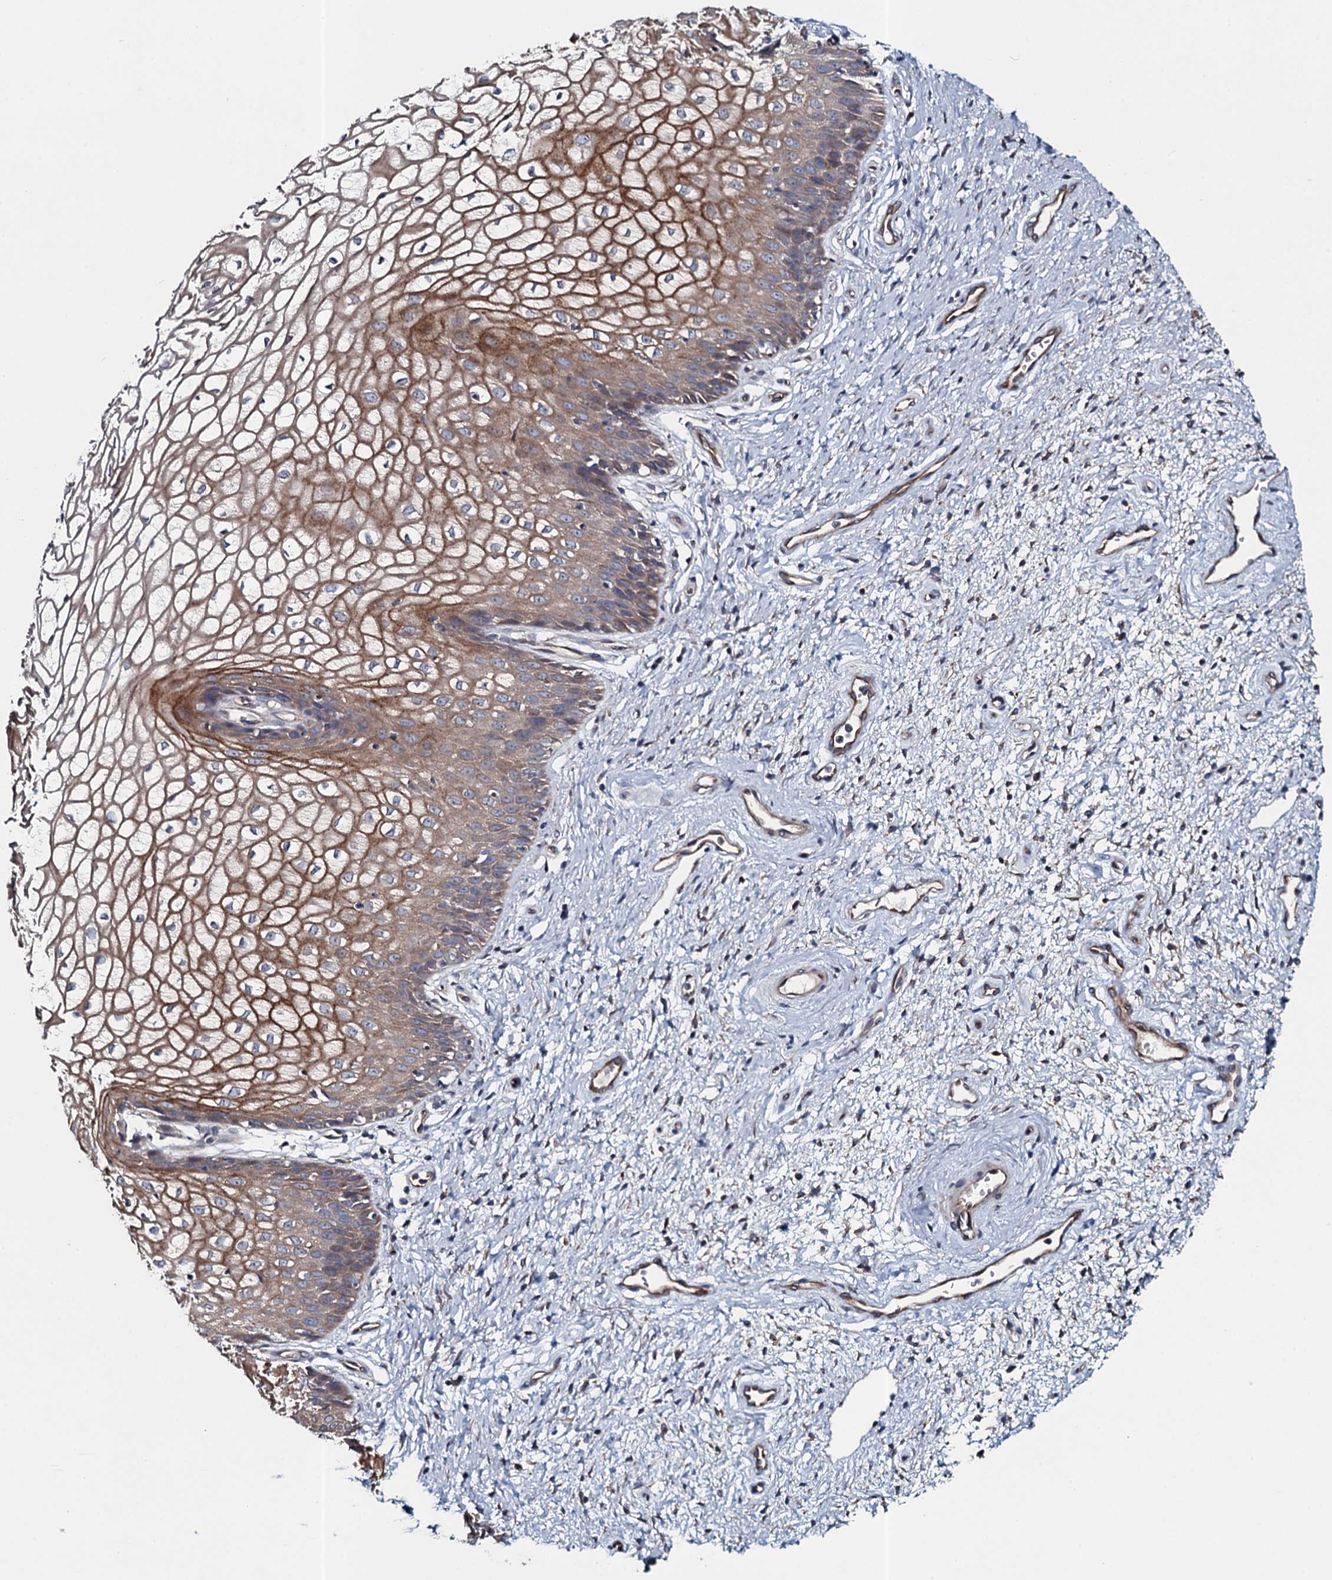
{"staining": {"intensity": "moderate", "quantity": ">75%", "location": "cytoplasmic/membranous"}, "tissue": "vagina", "cell_type": "Squamous epithelial cells", "image_type": "normal", "snomed": [{"axis": "morphology", "description": "Normal tissue, NOS"}, {"axis": "topography", "description": "Vagina"}], "caption": "Squamous epithelial cells exhibit moderate cytoplasmic/membranous expression in about >75% of cells in unremarkable vagina.", "gene": "TMEM151A", "patient": {"sex": "female", "age": 34}}